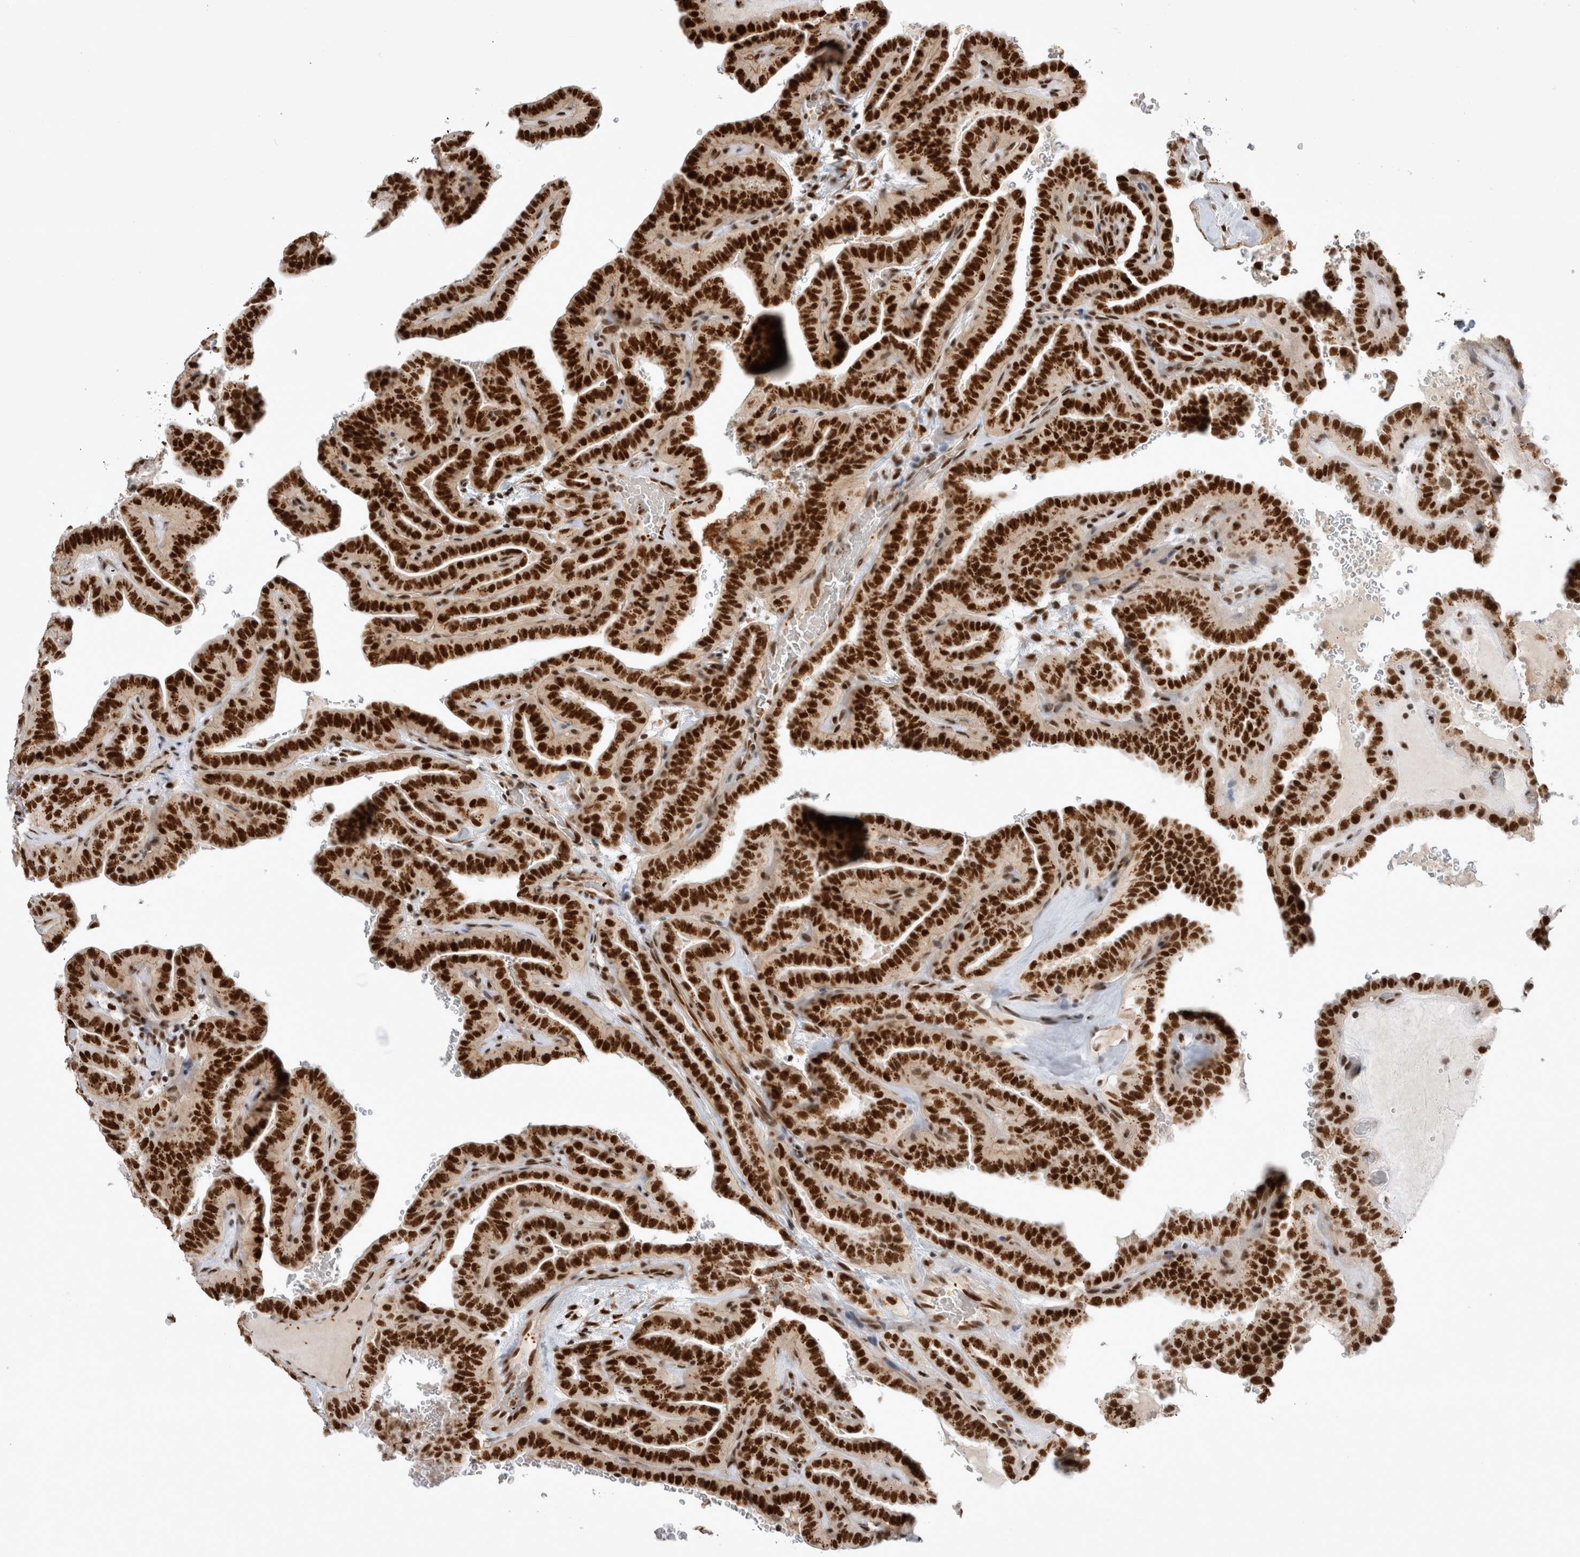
{"staining": {"intensity": "strong", "quantity": ">75%", "location": "nuclear"}, "tissue": "thyroid cancer", "cell_type": "Tumor cells", "image_type": "cancer", "snomed": [{"axis": "morphology", "description": "Papillary adenocarcinoma, NOS"}, {"axis": "topography", "description": "Thyroid gland"}], "caption": "Thyroid cancer was stained to show a protein in brown. There is high levels of strong nuclear expression in approximately >75% of tumor cells.", "gene": "EYA2", "patient": {"sex": "male", "age": 77}}